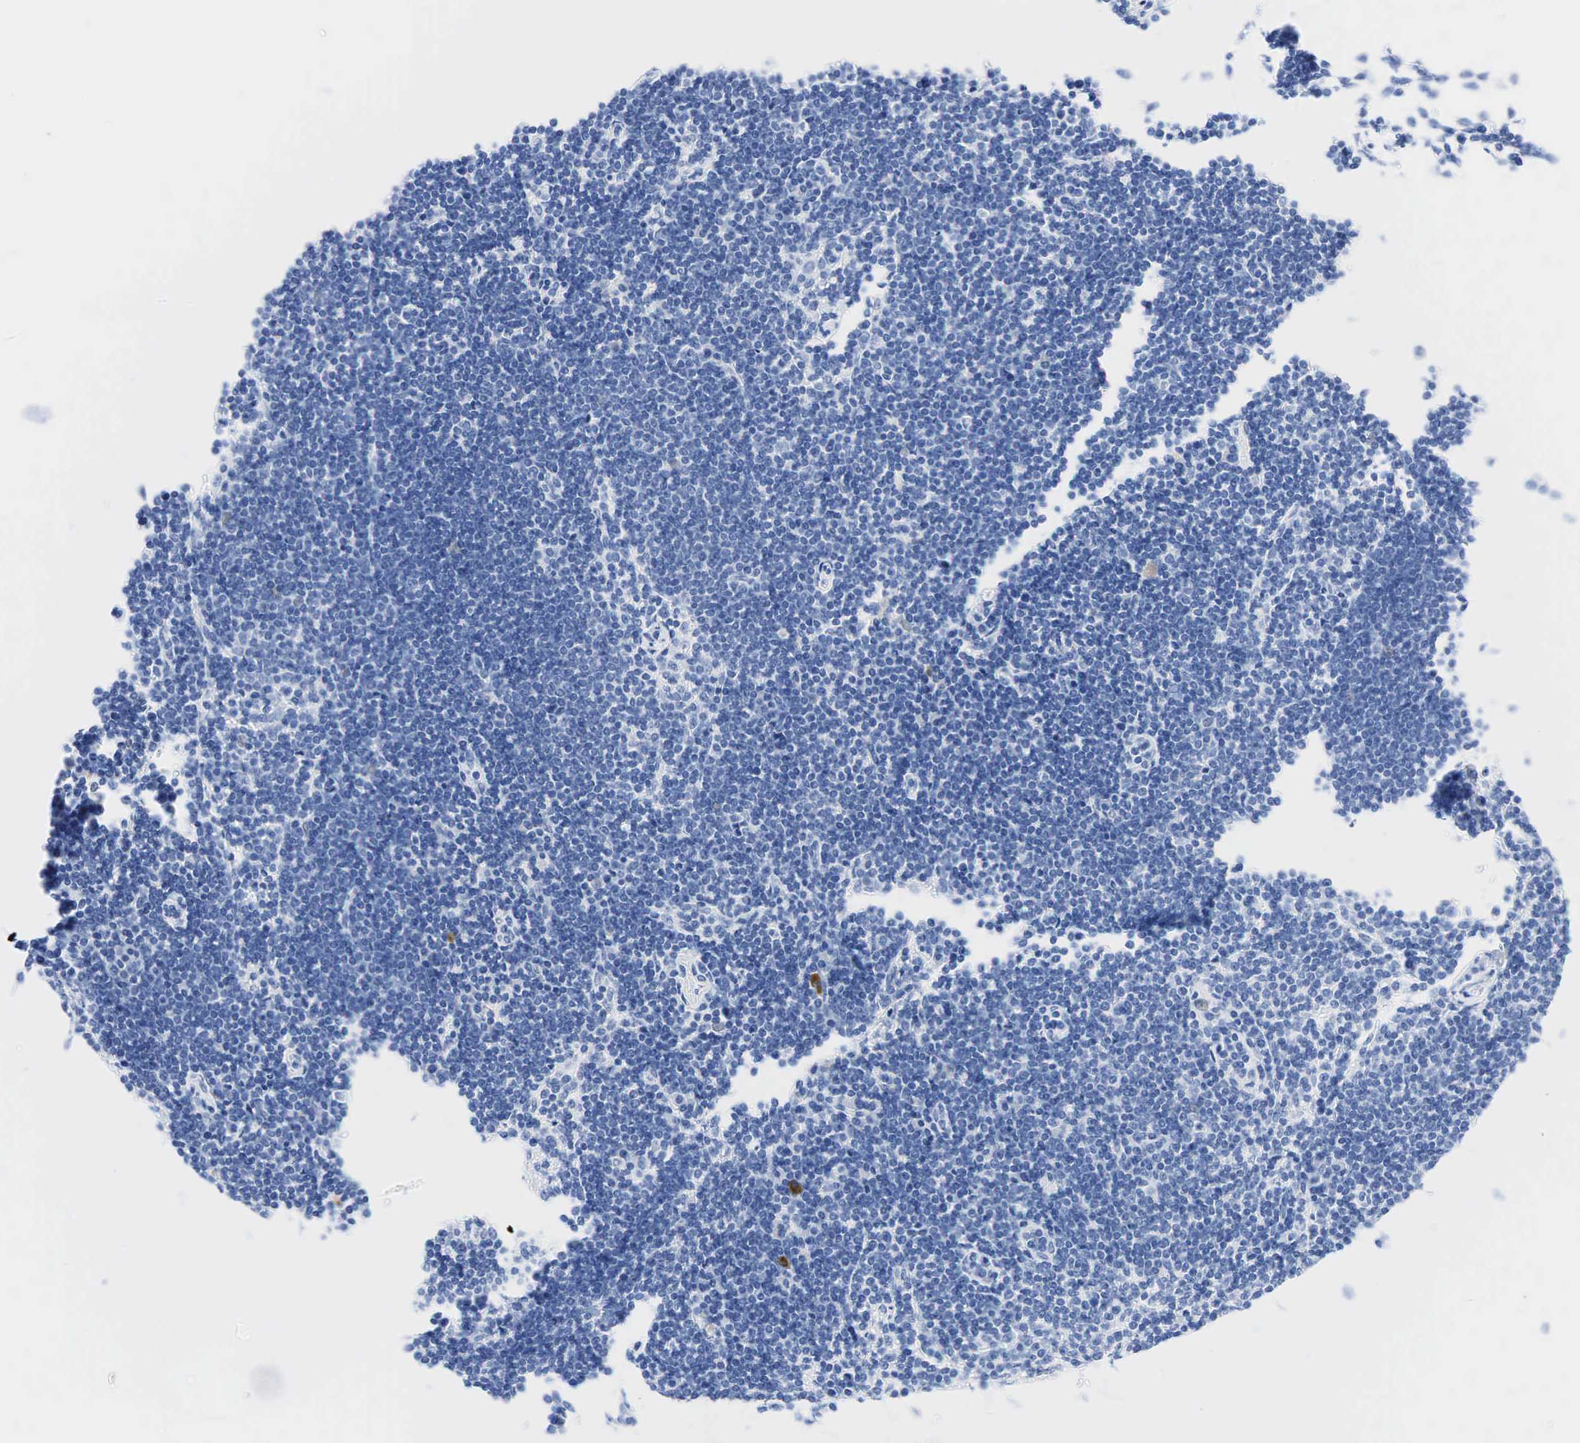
{"staining": {"intensity": "negative", "quantity": "none", "location": "none"}, "tissue": "lymph node", "cell_type": "Germinal center cells", "image_type": "normal", "snomed": [{"axis": "morphology", "description": "Normal tissue, NOS"}, {"axis": "topography", "description": "Lymph node"}], "caption": "High power microscopy histopathology image of an IHC photomicrograph of benign lymph node, revealing no significant positivity in germinal center cells. Brightfield microscopy of IHC stained with DAB (brown) and hematoxylin (blue), captured at high magnification.", "gene": "INHA", "patient": {"sex": "female", "age": 53}}